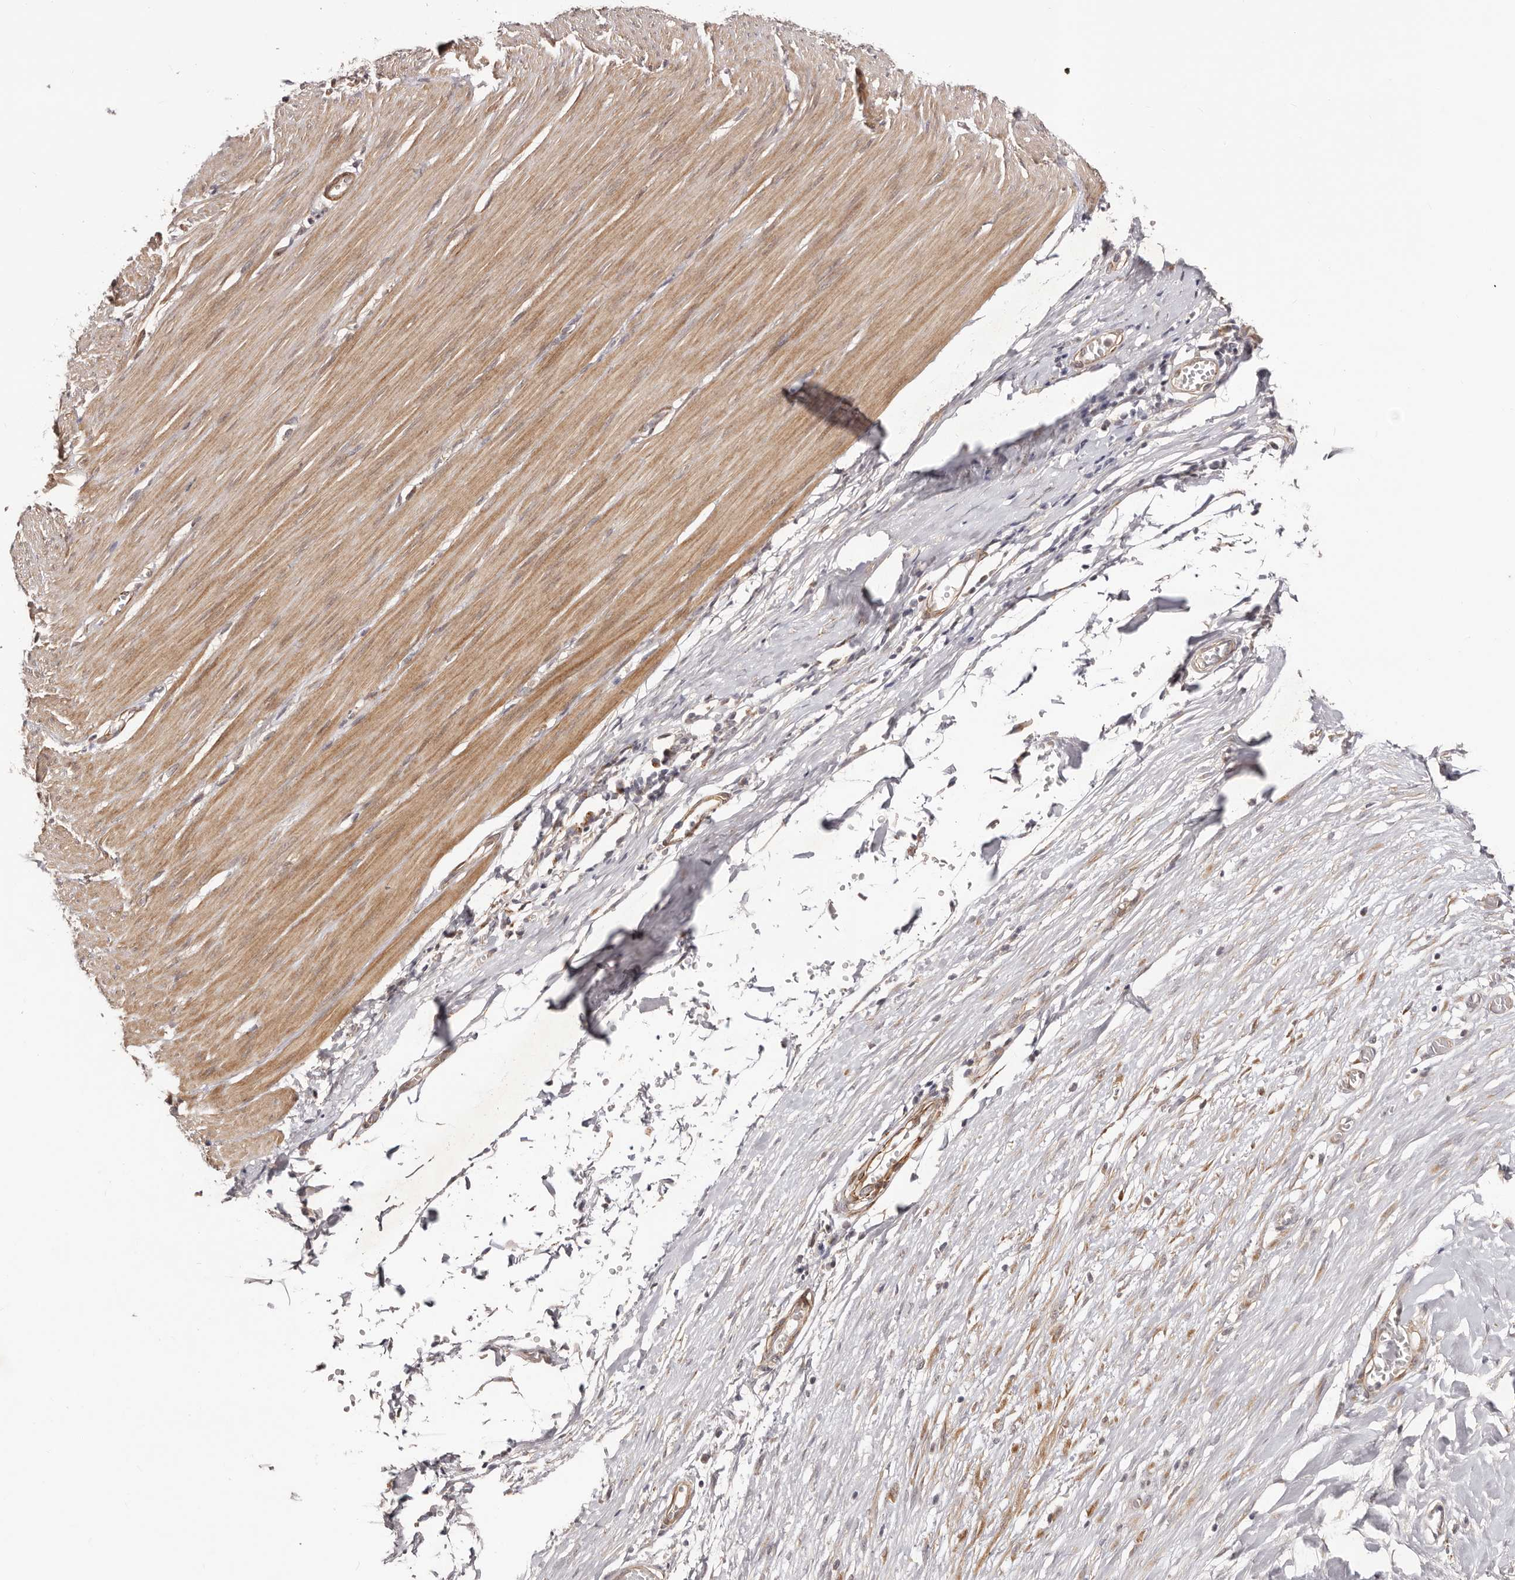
{"staining": {"intensity": "moderate", "quantity": ">75%", "location": "cytoplasmic/membranous"}, "tissue": "smooth muscle", "cell_type": "Smooth muscle cells", "image_type": "normal", "snomed": [{"axis": "morphology", "description": "Normal tissue, NOS"}, {"axis": "morphology", "description": "Adenocarcinoma, NOS"}, {"axis": "topography", "description": "Colon"}, {"axis": "topography", "description": "Peripheral nerve tissue"}], "caption": "This is an image of immunohistochemistry staining of benign smooth muscle, which shows moderate staining in the cytoplasmic/membranous of smooth muscle cells.", "gene": "MICAL2", "patient": {"sex": "male", "age": 14}}